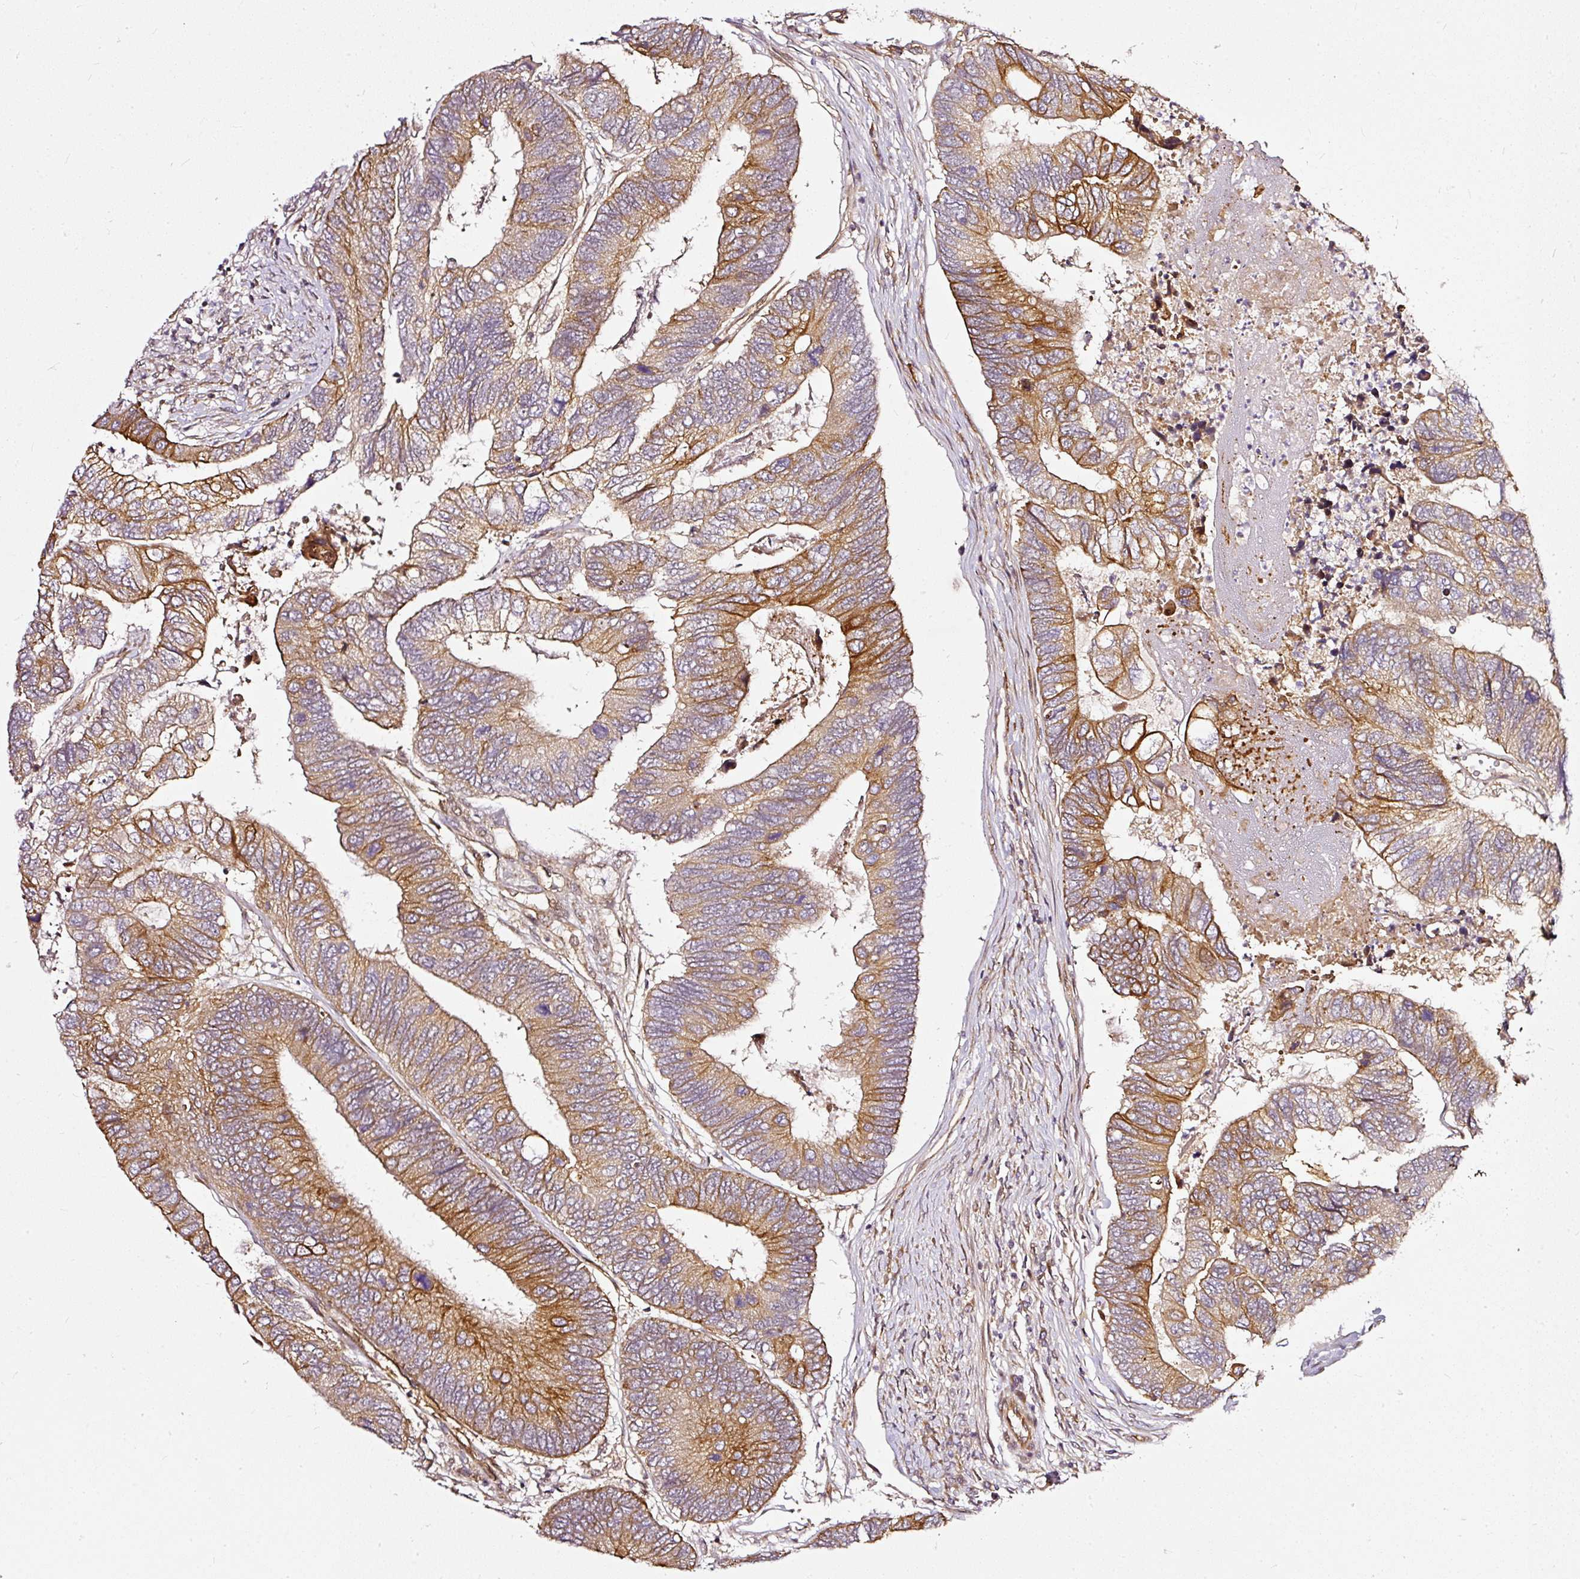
{"staining": {"intensity": "strong", "quantity": "25%-75%", "location": "cytoplasmic/membranous"}, "tissue": "colorectal cancer", "cell_type": "Tumor cells", "image_type": "cancer", "snomed": [{"axis": "morphology", "description": "Adenocarcinoma, NOS"}, {"axis": "topography", "description": "Colon"}], "caption": "Protein expression analysis of colorectal cancer exhibits strong cytoplasmic/membranous expression in about 25%-75% of tumor cells.", "gene": "MIF4GD", "patient": {"sex": "female", "age": 67}}